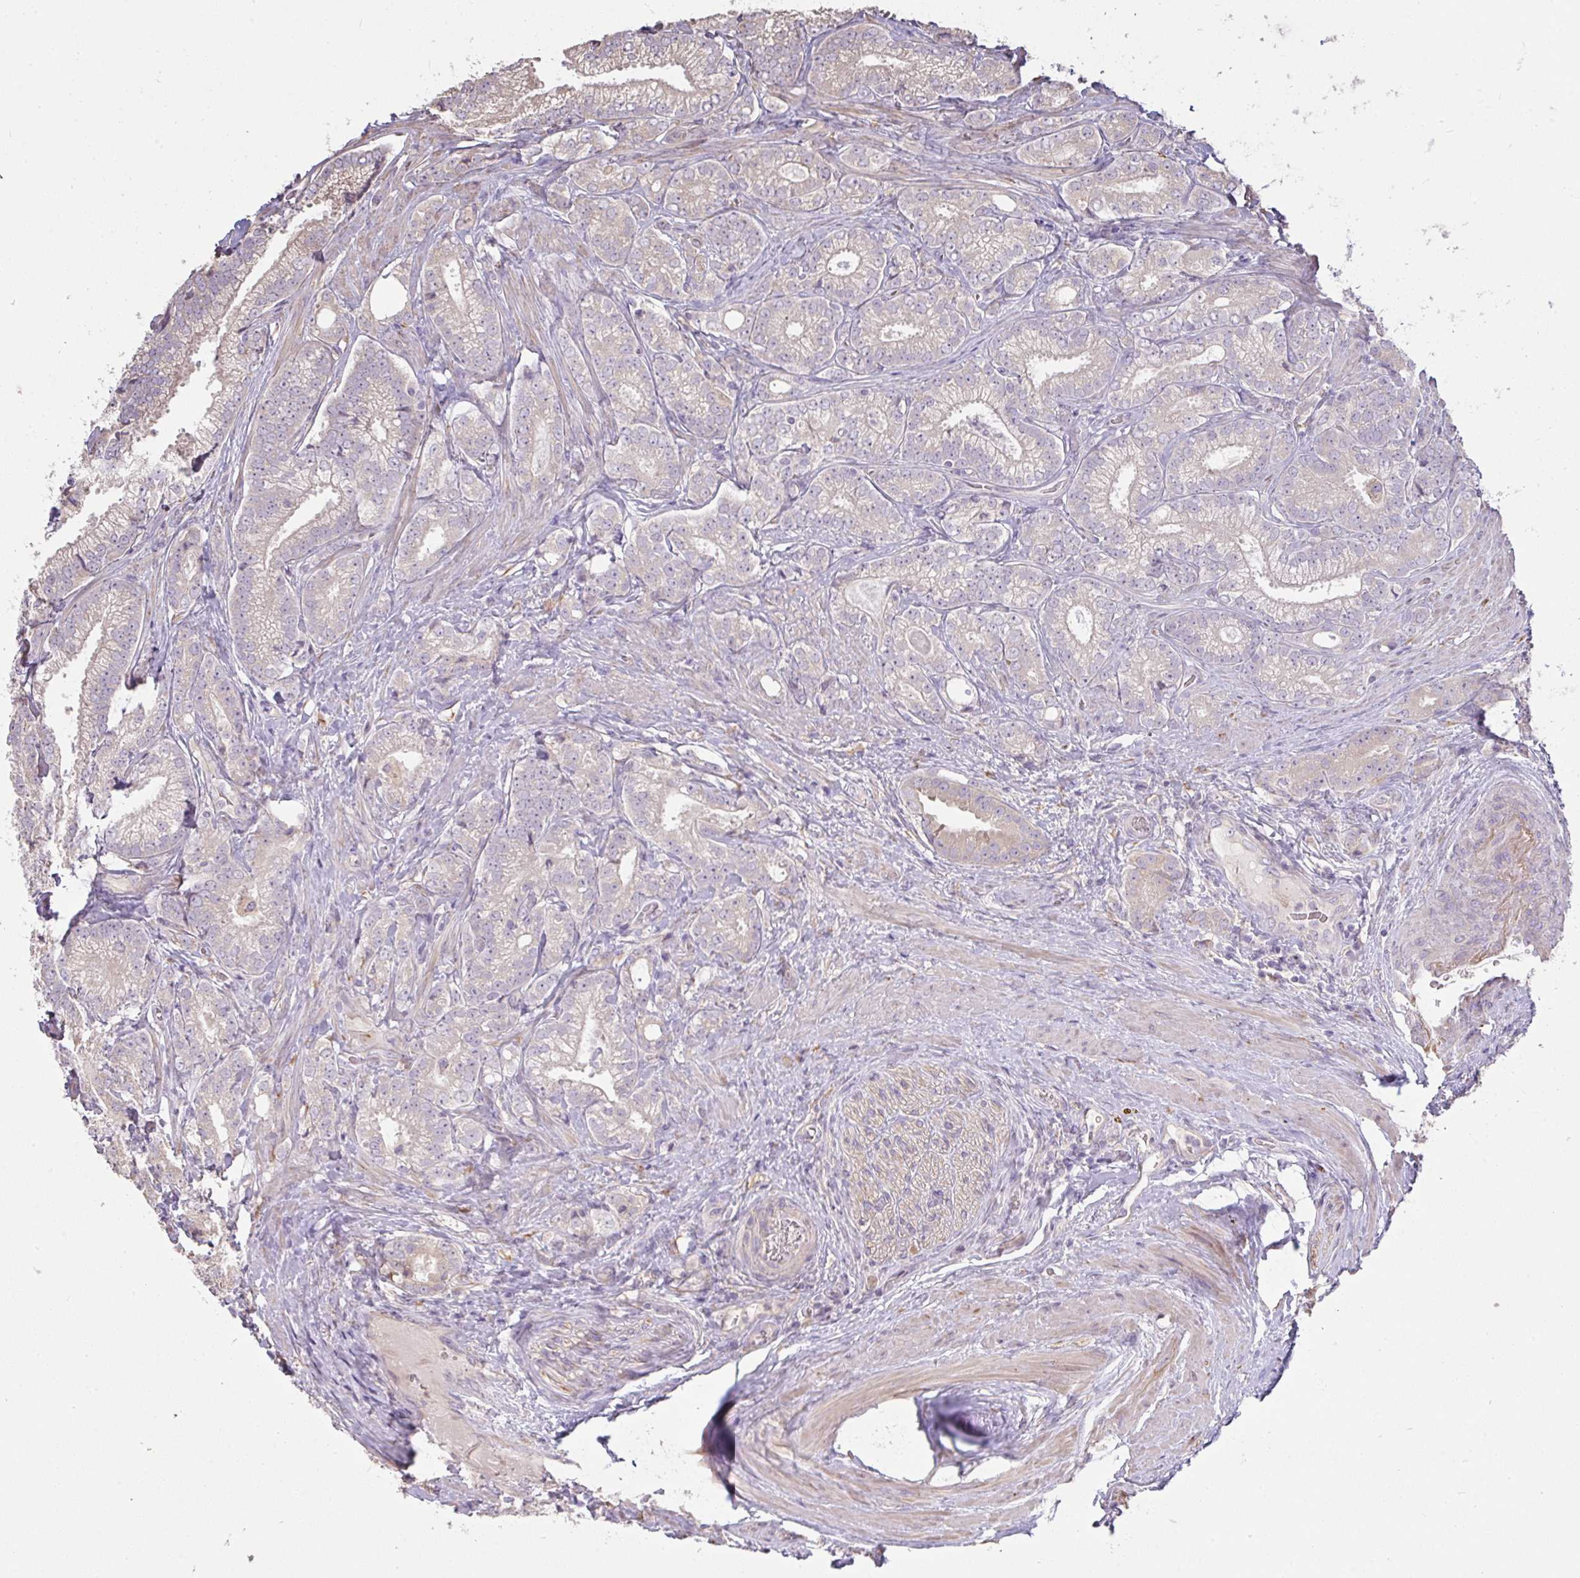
{"staining": {"intensity": "weak", "quantity": "<25%", "location": "cytoplasmic/membranous"}, "tissue": "prostate cancer", "cell_type": "Tumor cells", "image_type": "cancer", "snomed": [{"axis": "morphology", "description": "Adenocarcinoma, Low grade"}, {"axis": "topography", "description": "Prostate"}], "caption": "Immunohistochemistry (IHC) micrograph of neoplastic tissue: prostate adenocarcinoma (low-grade) stained with DAB reveals no significant protein staining in tumor cells.", "gene": "BRINP3", "patient": {"sex": "male", "age": 63}}